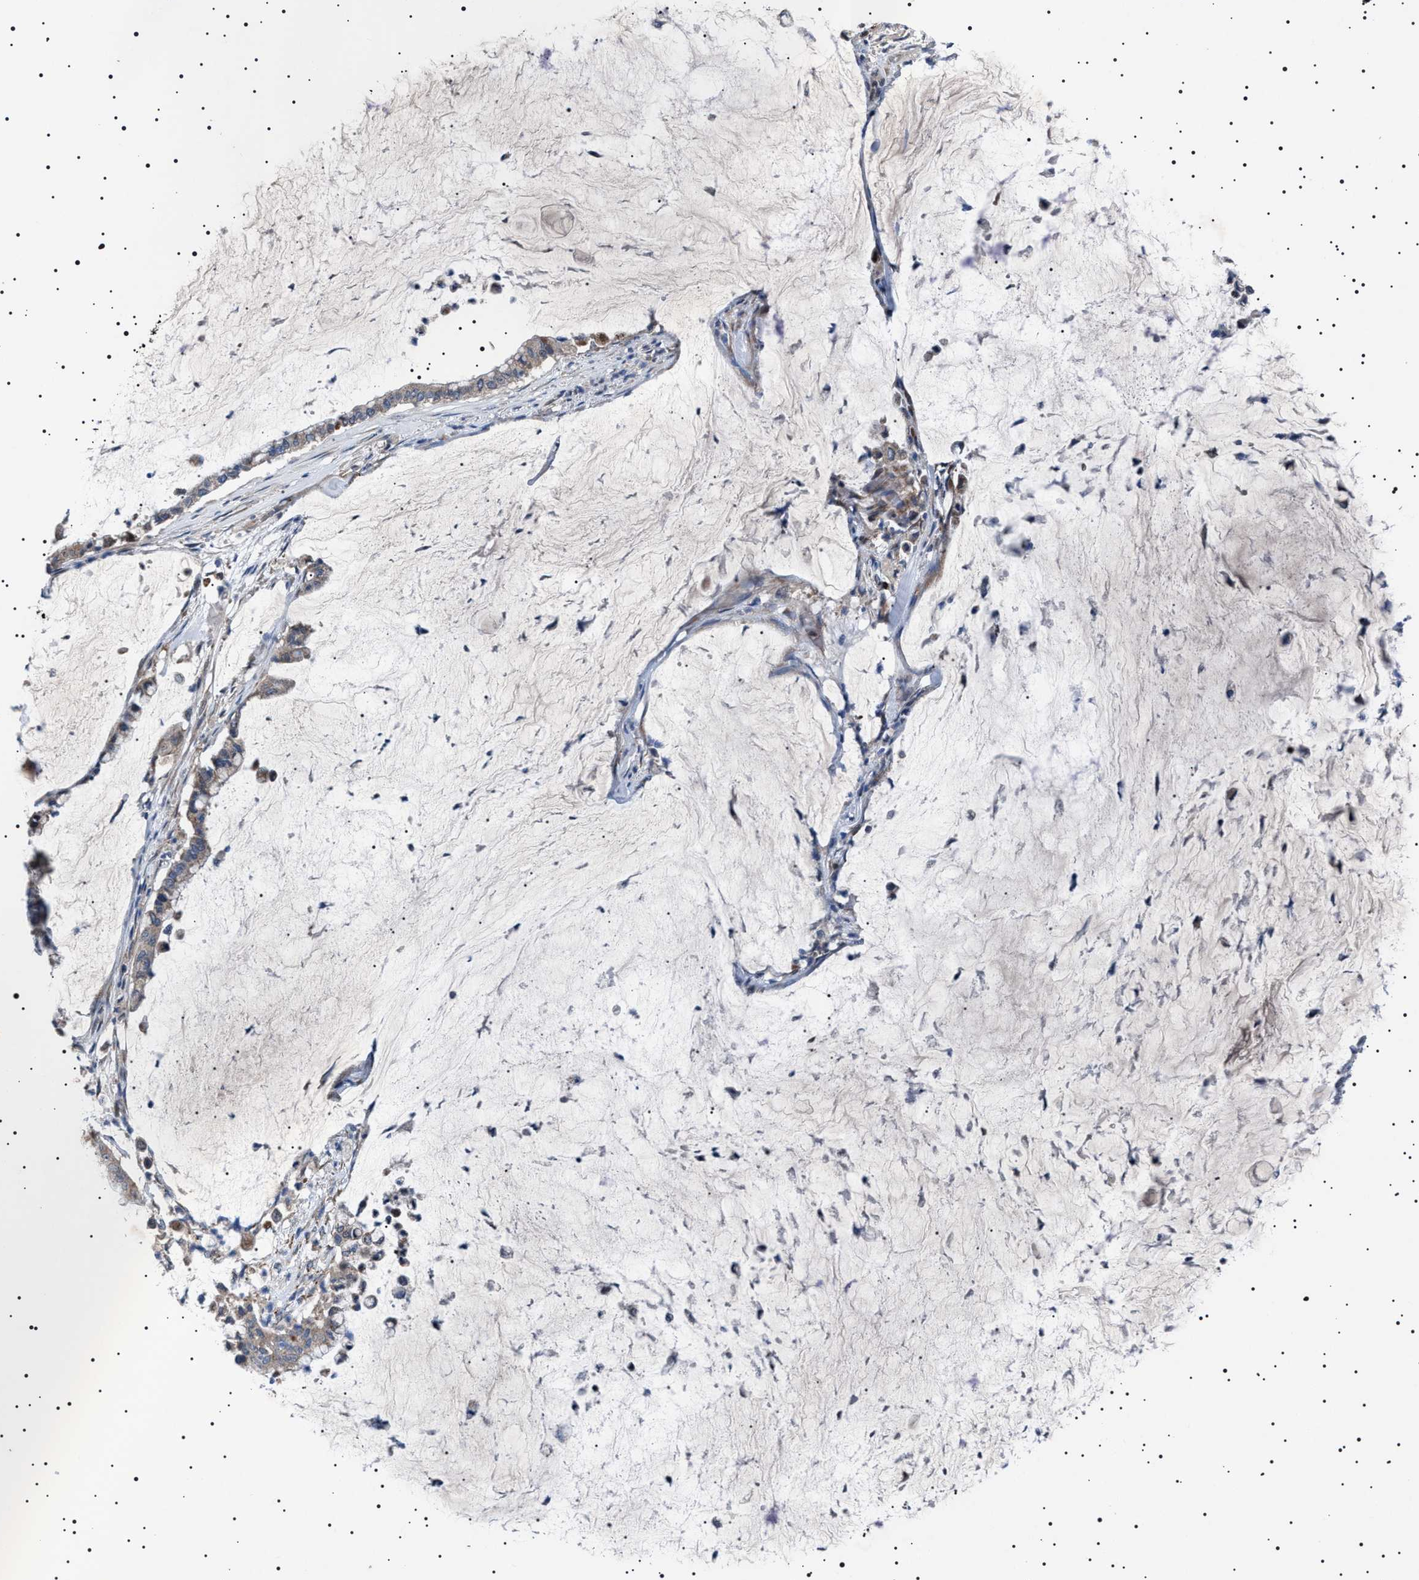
{"staining": {"intensity": "weak", "quantity": "25%-75%", "location": "cytoplasmic/membranous"}, "tissue": "pancreatic cancer", "cell_type": "Tumor cells", "image_type": "cancer", "snomed": [{"axis": "morphology", "description": "Adenocarcinoma, NOS"}, {"axis": "topography", "description": "Pancreas"}], "caption": "Immunohistochemistry micrograph of human pancreatic cancer stained for a protein (brown), which exhibits low levels of weak cytoplasmic/membranous positivity in approximately 25%-75% of tumor cells.", "gene": "PTRH1", "patient": {"sex": "male", "age": 41}}